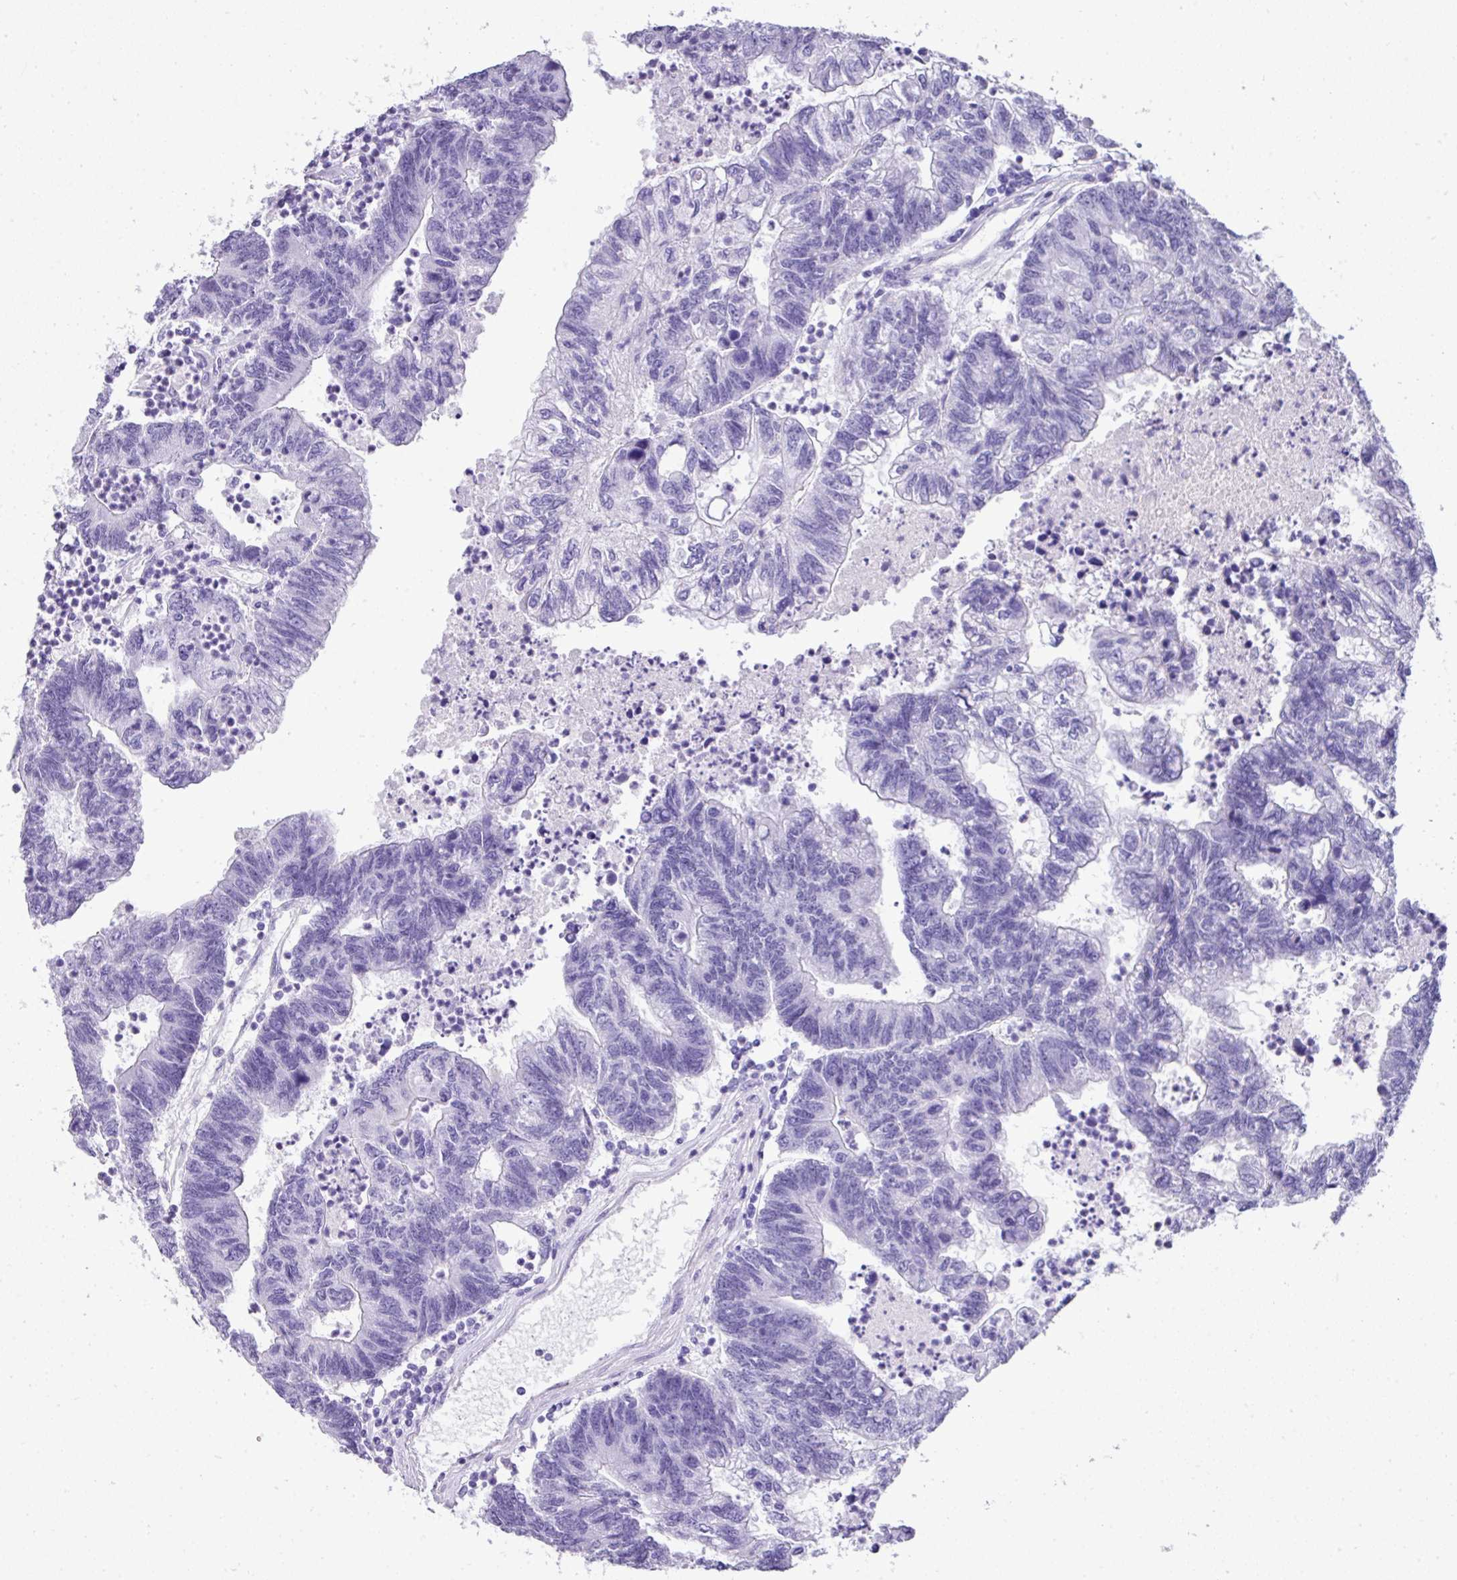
{"staining": {"intensity": "negative", "quantity": "none", "location": "none"}, "tissue": "colorectal cancer", "cell_type": "Tumor cells", "image_type": "cancer", "snomed": [{"axis": "morphology", "description": "Adenocarcinoma, NOS"}, {"axis": "topography", "description": "Colon"}], "caption": "Colorectal cancer stained for a protein using immunohistochemistry exhibits no staining tumor cells.", "gene": "MUC21", "patient": {"sex": "female", "age": 48}}